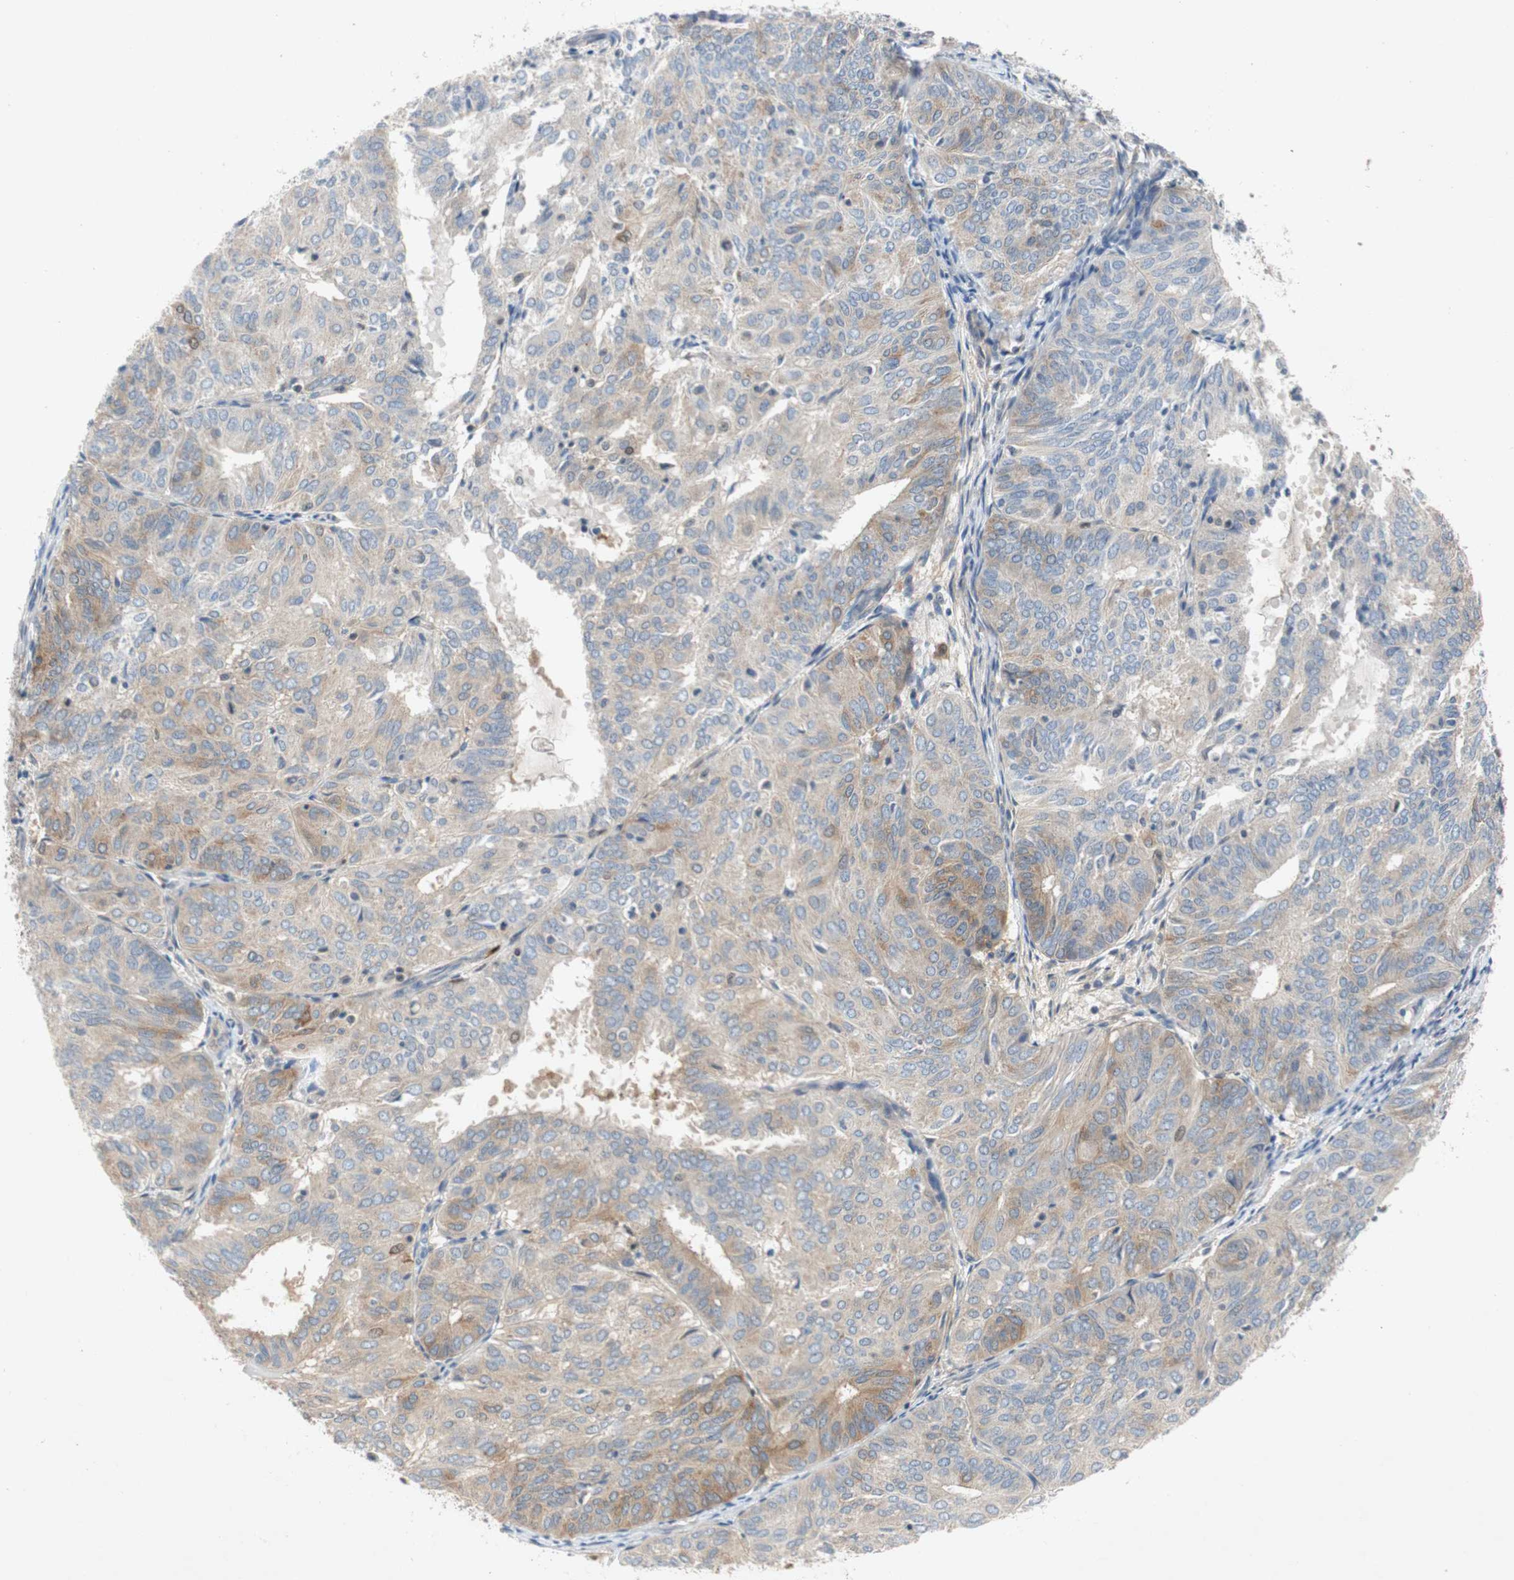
{"staining": {"intensity": "weak", "quantity": "25%-75%", "location": "cytoplasmic/membranous"}, "tissue": "endometrial cancer", "cell_type": "Tumor cells", "image_type": "cancer", "snomed": [{"axis": "morphology", "description": "Adenocarcinoma, NOS"}, {"axis": "topography", "description": "Uterus"}], "caption": "IHC of human endometrial adenocarcinoma exhibits low levels of weak cytoplasmic/membranous staining in approximately 25%-75% of tumor cells.", "gene": "RELB", "patient": {"sex": "female", "age": 60}}